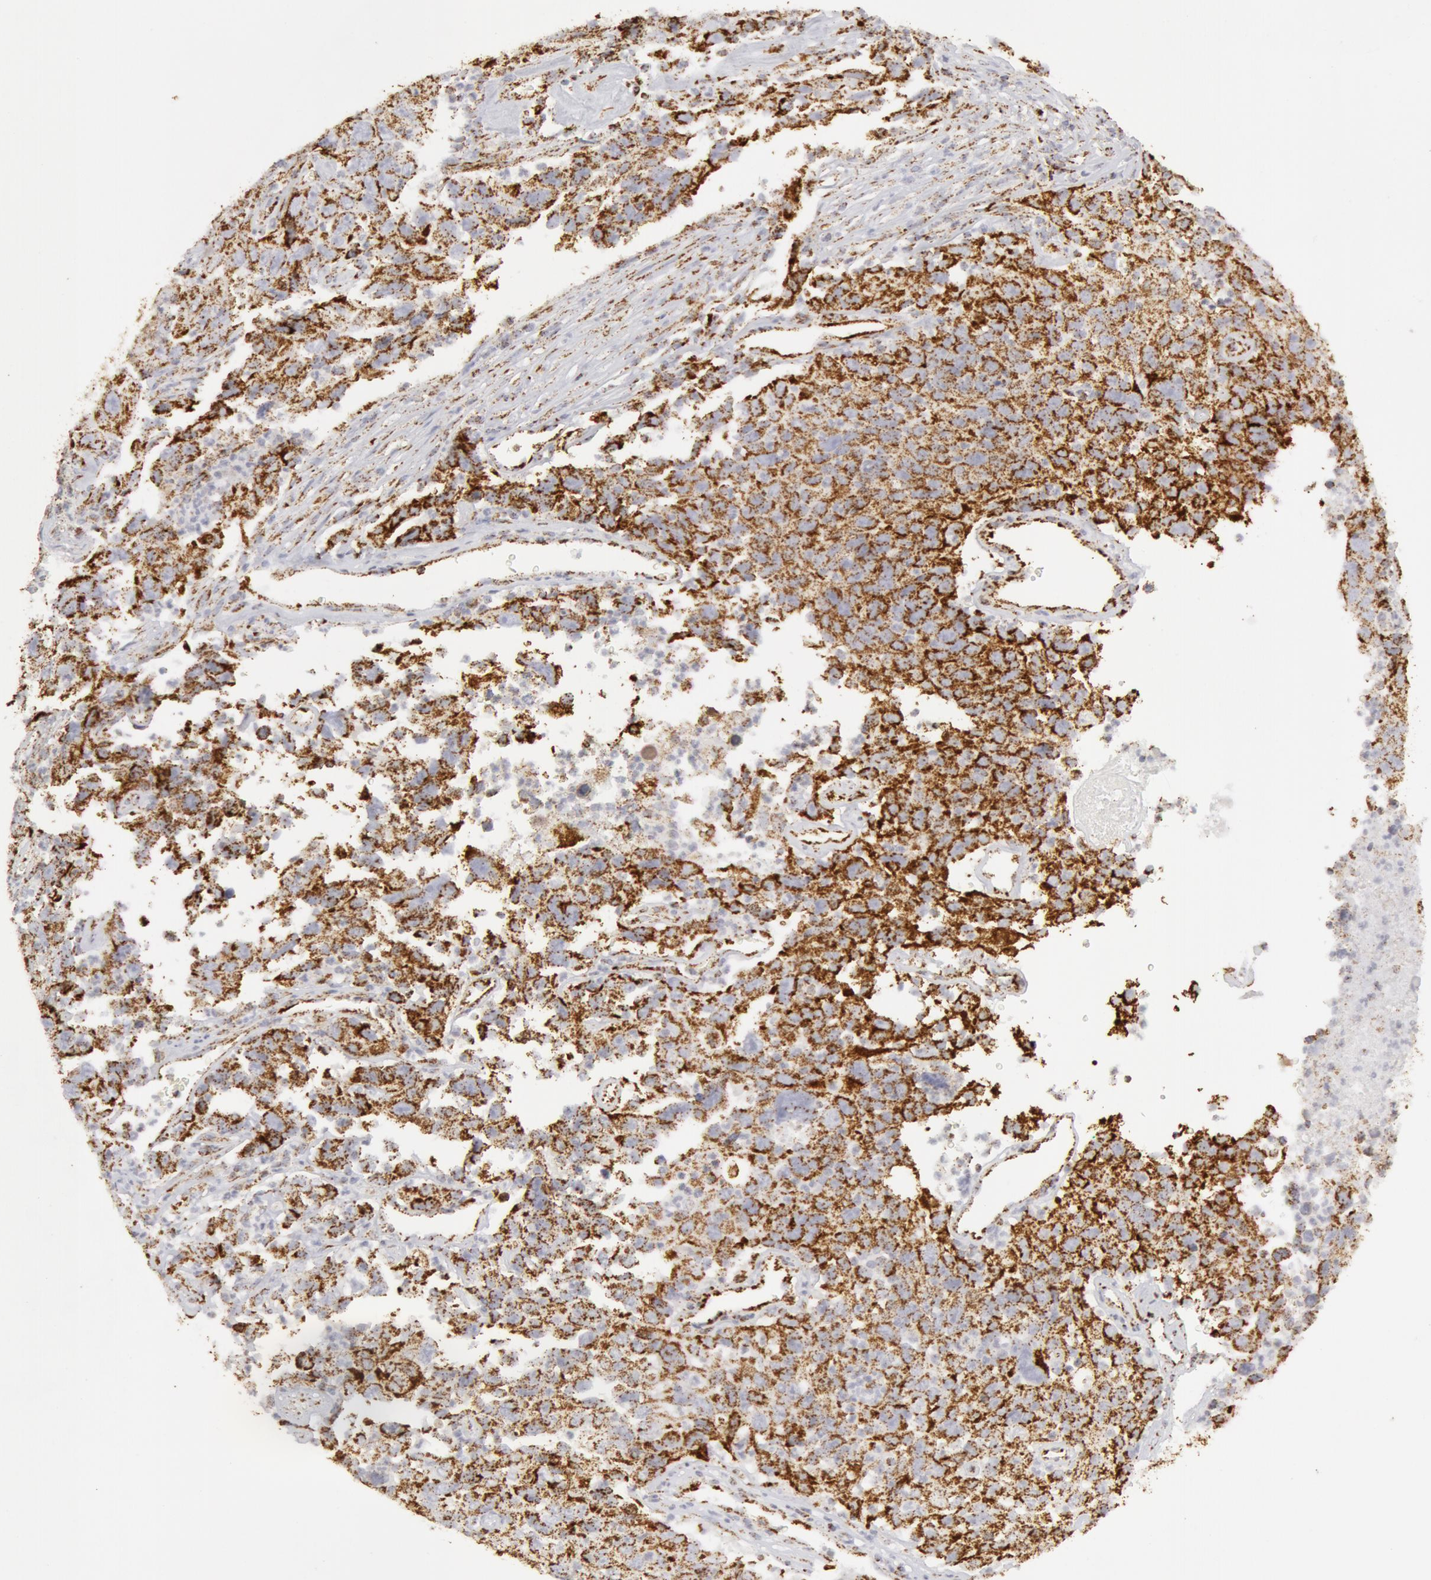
{"staining": {"intensity": "strong", "quantity": ">75%", "location": "cytoplasmic/membranous"}, "tissue": "lung cancer", "cell_type": "Tumor cells", "image_type": "cancer", "snomed": [{"axis": "morphology", "description": "Squamous cell carcinoma, NOS"}, {"axis": "topography", "description": "Lung"}], "caption": "This image shows immunohistochemistry staining of human lung cancer (squamous cell carcinoma), with high strong cytoplasmic/membranous positivity in approximately >75% of tumor cells.", "gene": "ATP5F1B", "patient": {"sex": "male", "age": 64}}